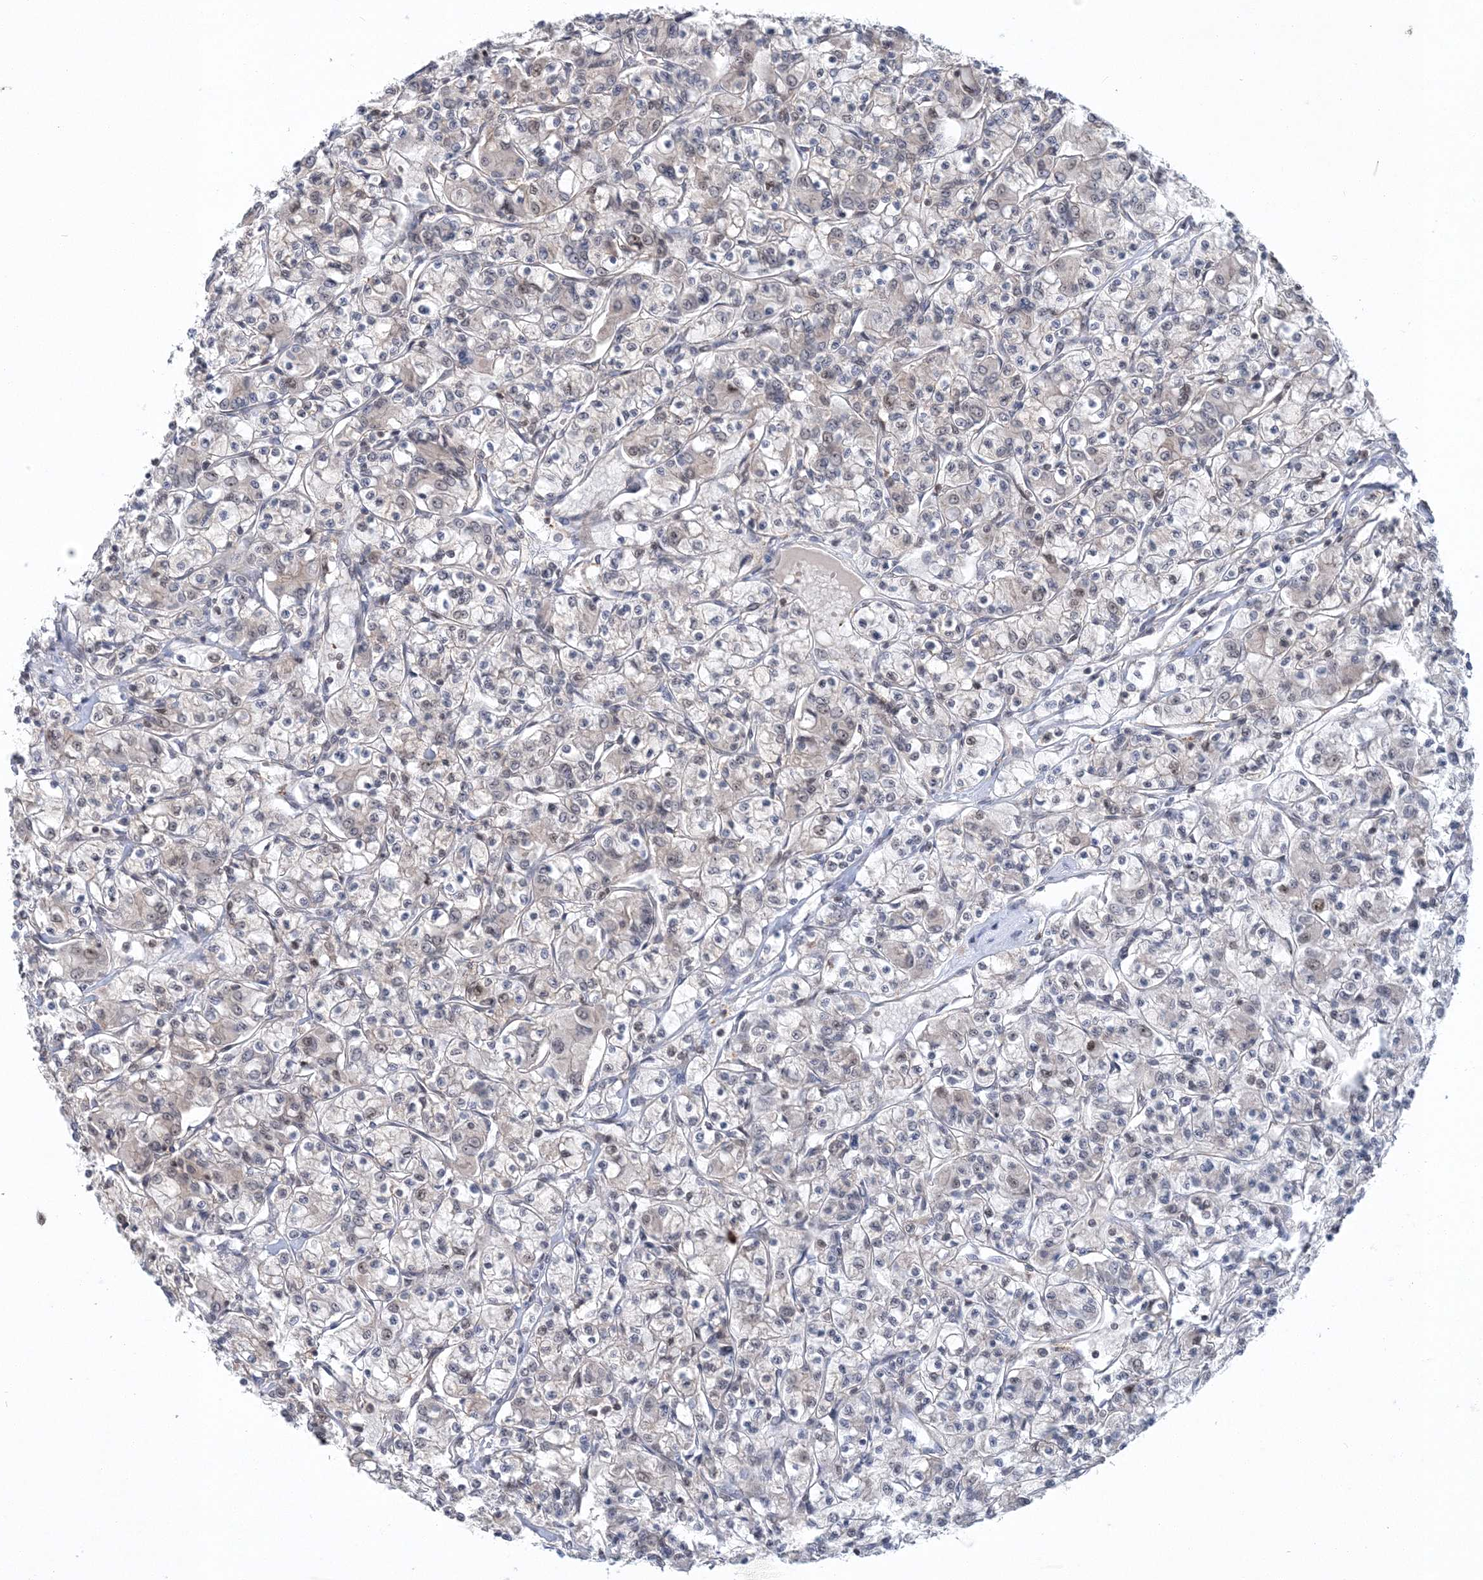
{"staining": {"intensity": "weak", "quantity": "<25%", "location": "nuclear"}, "tissue": "renal cancer", "cell_type": "Tumor cells", "image_type": "cancer", "snomed": [{"axis": "morphology", "description": "Adenocarcinoma, NOS"}, {"axis": "topography", "description": "Kidney"}], "caption": "Renal cancer was stained to show a protein in brown. There is no significant positivity in tumor cells.", "gene": "PDS5A", "patient": {"sex": "female", "age": 59}}